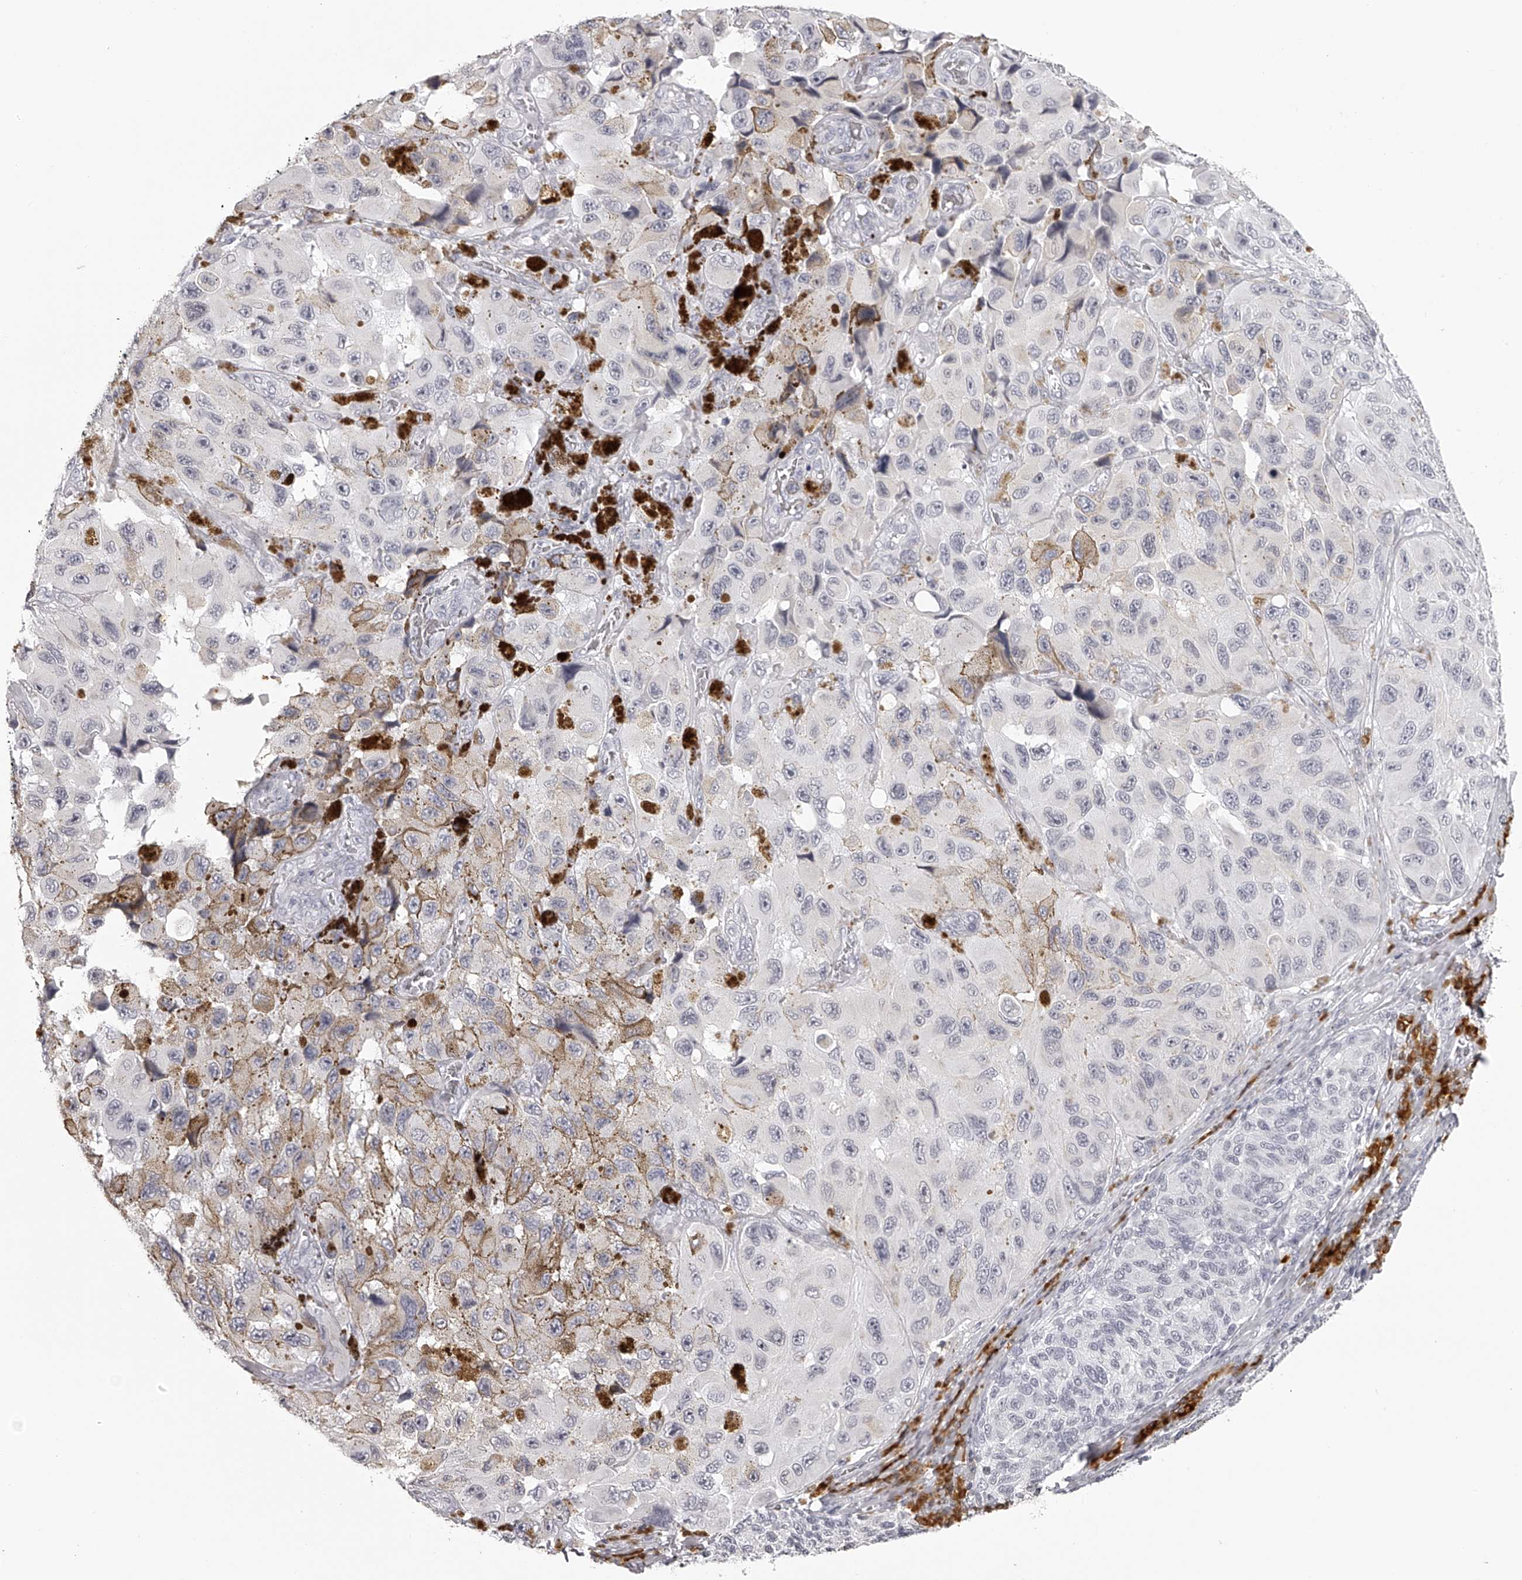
{"staining": {"intensity": "negative", "quantity": "none", "location": "none"}, "tissue": "melanoma", "cell_type": "Tumor cells", "image_type": "cancer", "snomed": [{"axis": "morphology", "description": "Malignant melanoma, NOS"}, {"axis": "topography", "description": "Skin"}], "caption": "Protein analysis of melanoma exhibits no significant positivity in tumor cells. (Stains: DAB immunohistochemistry with hematoxylin counter stain, Microscopy: brightfield microscopy at high magnification).", "gene": "SEC11C", "patient": {"sex": "female", "age": 73}}